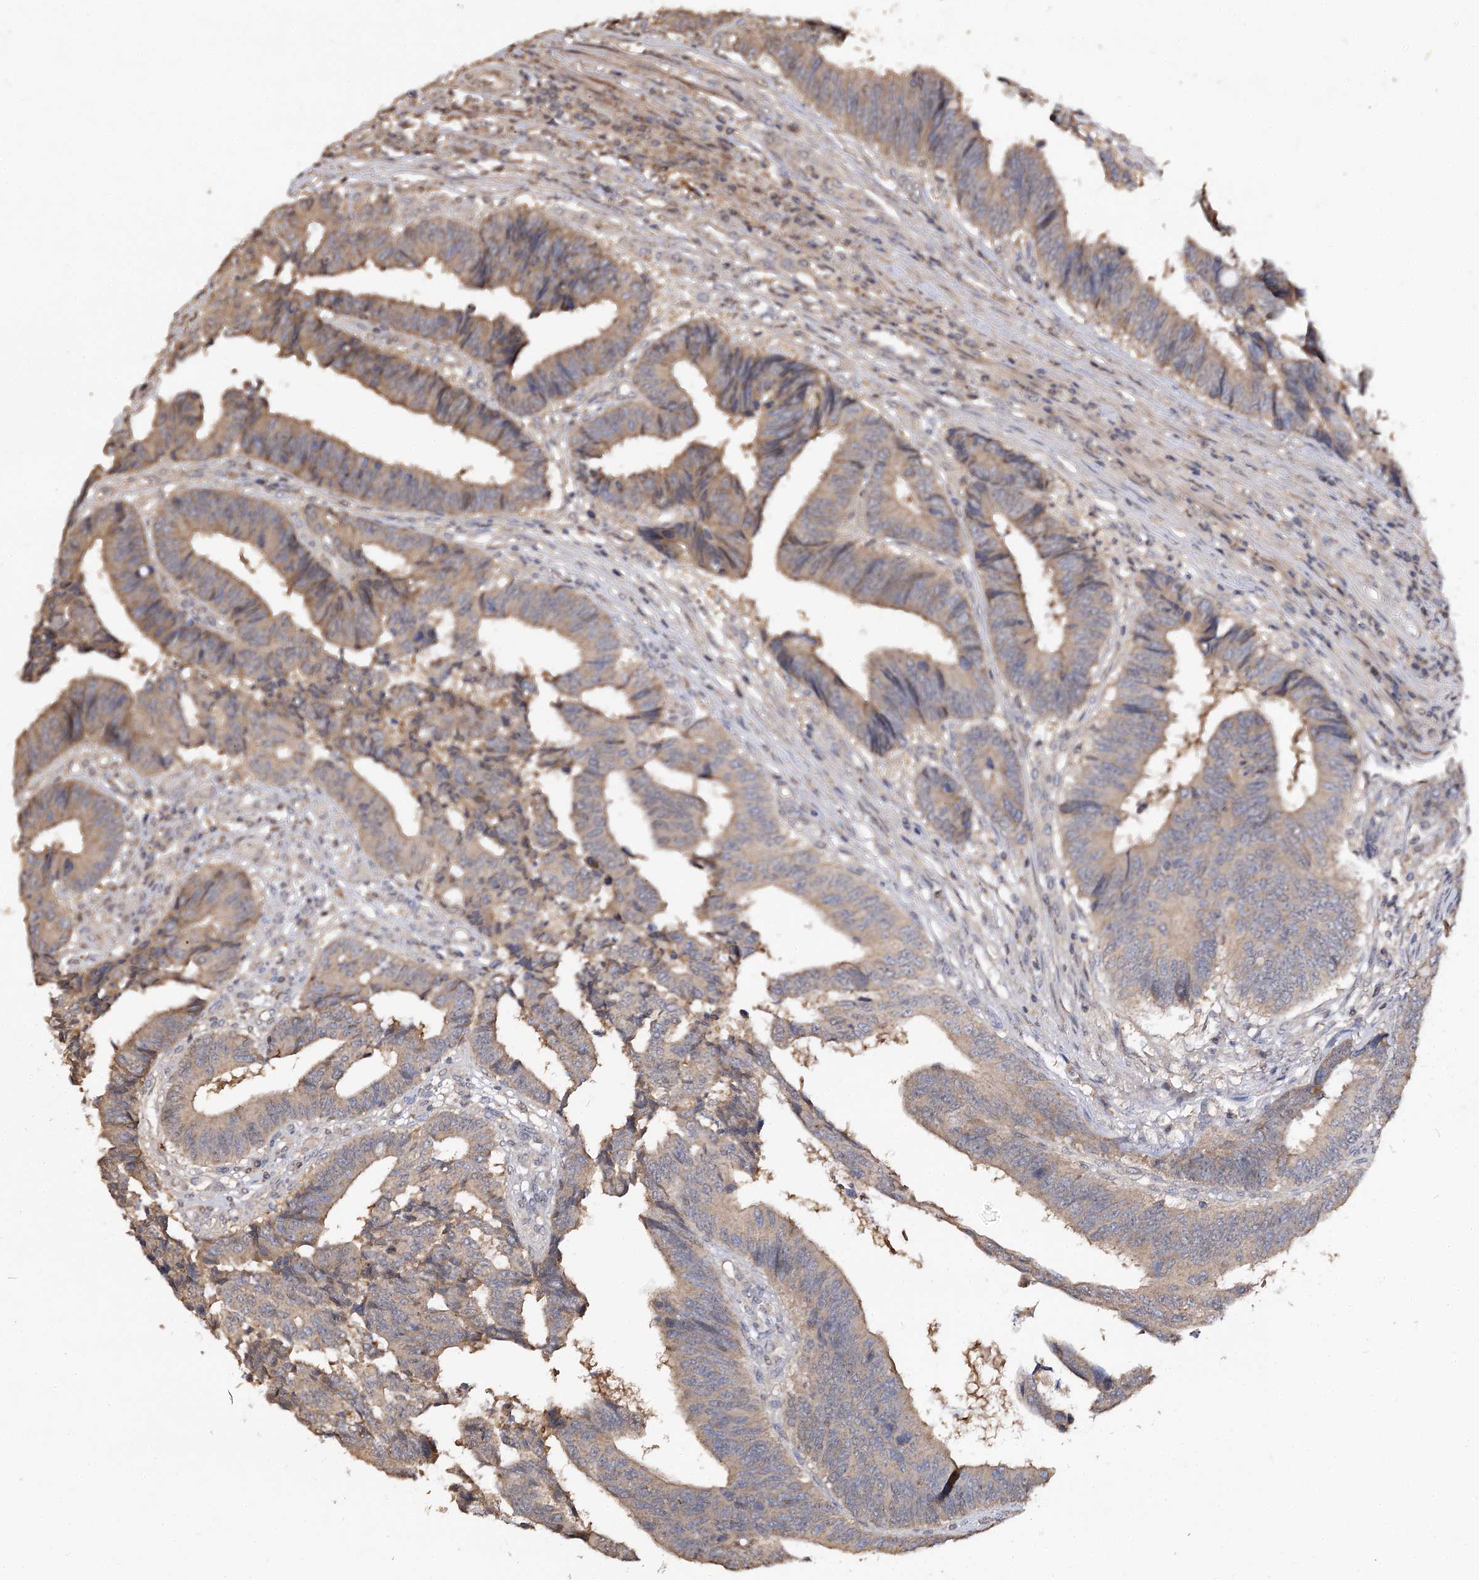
{"staining": {"intensity": "moderate", "quantity": ">75%", "location": "cytoplasmic/membranous"}, "tissue": "colorectal cancer", "cell_type": "Tumor cells", "image_type": "cancer", "snomed": [{"axis": "morphology", "description": "Adenocarcinoma, NOS"}, {"axis": "topography", "description": "Rectum"}], "caption": "Immunohistochemical staining of colorectal cancer (adenocarcinoma) shows medium levels of moderate cytoplasmic/membranous expression in approximately >75% of tumor cells.", "gene": "ARL13A", "patient": {"sex": "male", "age": 84}}